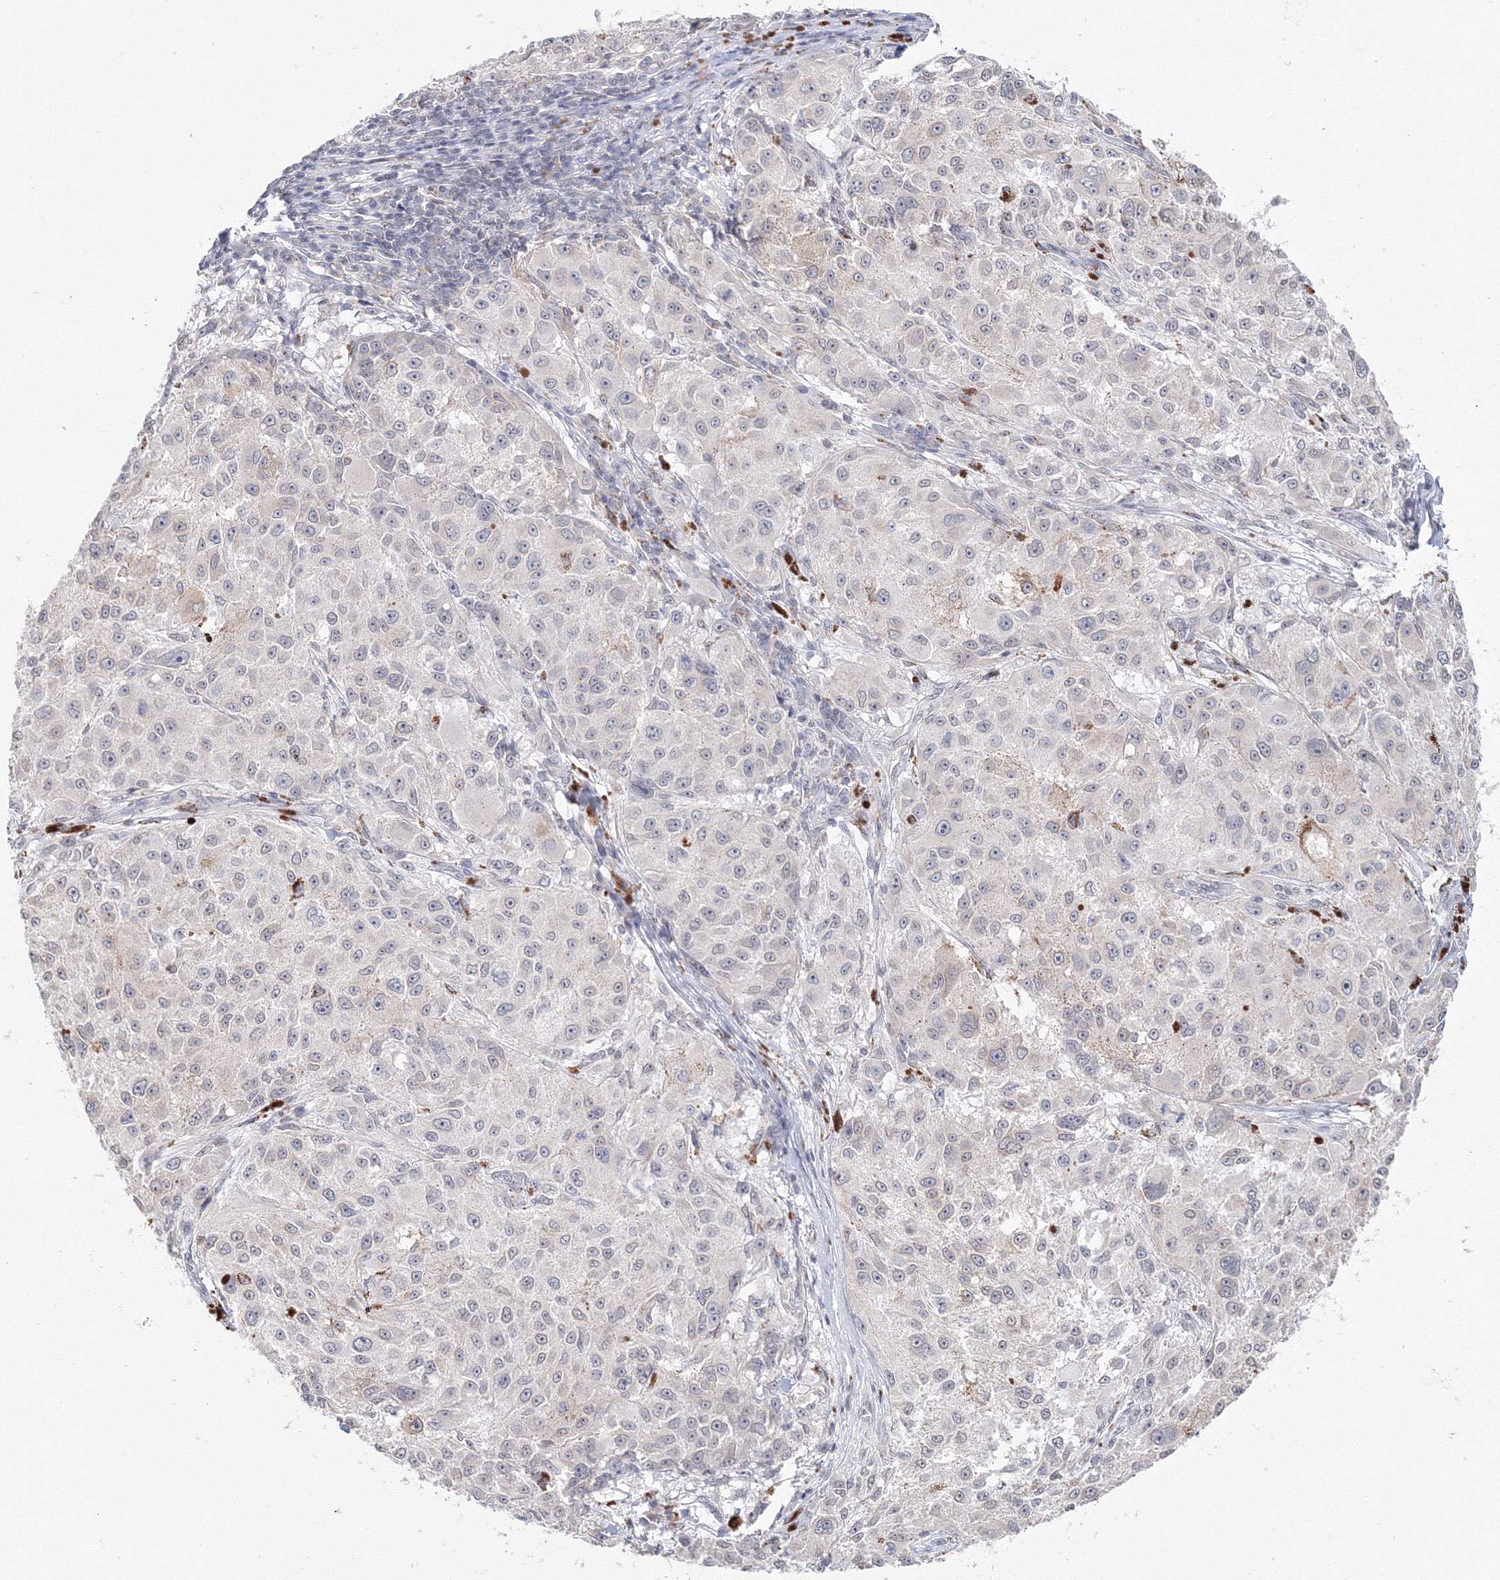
{"staining": {"intensity": "negative", "quantity": "none", "location": "none"}, "tissue": "melanoma", "cell_type": "Tumor cells", "image_type": "cancer", "snomed": [{"axis": "morphology", "description": "Necrosis, NOS"}, {"axis": "morphology", "description": "Malignant melanoma, NOS"}, {"axis": "topography", "description": "Skin"}], "caption": "There is no significant staining in tumor cells of melanoma. (Stains: DAB immunohistochemistry (IHC) with hematoxylin counter stain, Microscopy: brightfield microscopy at high magnification).", "gene": "SLC7A7", "patient": {"sex": "female", "age": 87}}